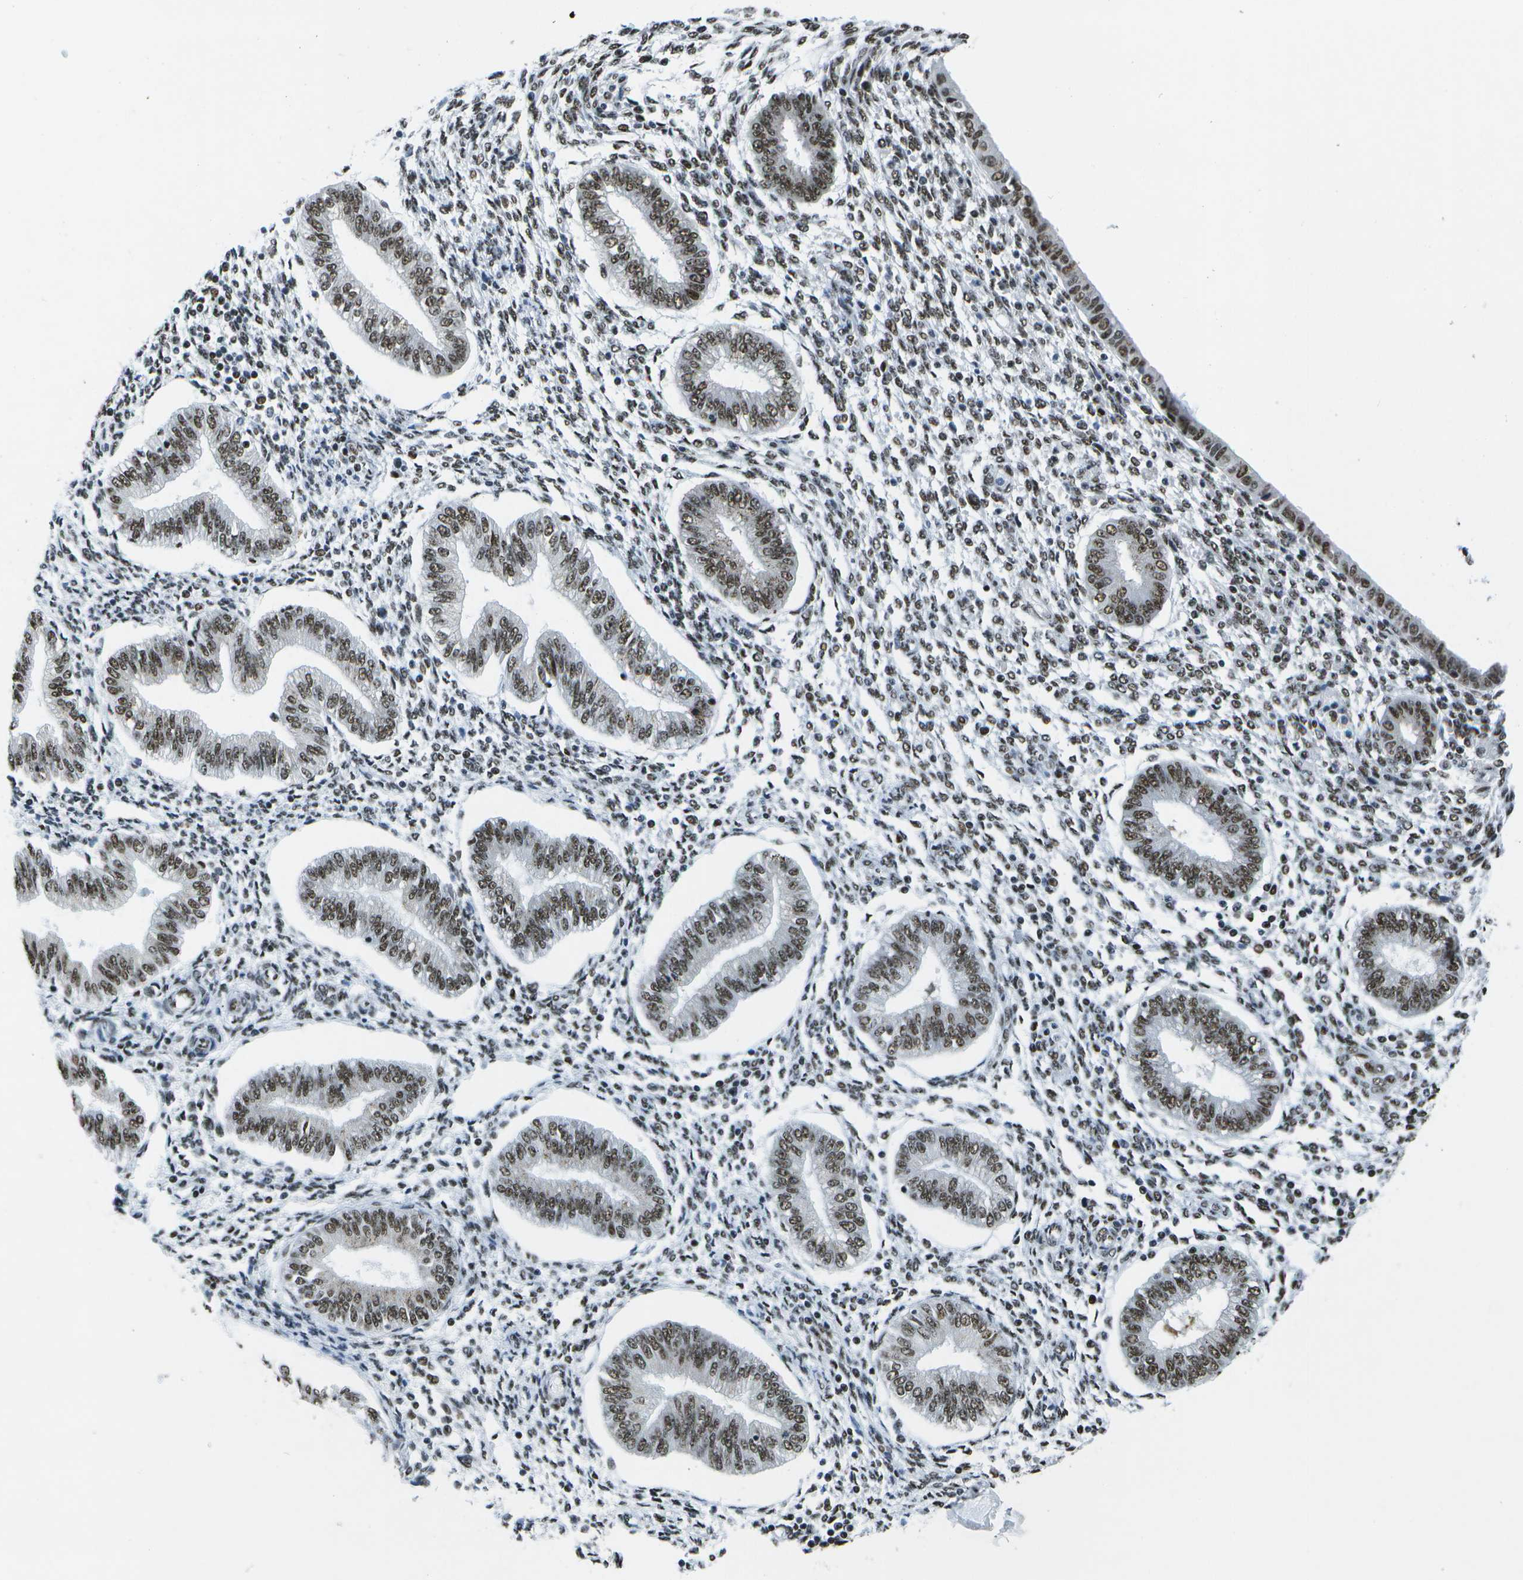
{"staining": {"intensity": "moderate", "quantity": "25%-75%", "location": "nuclear"}, "tissue": "endometrium", "cell_type": "Cells in endometrial stroma", "image_type": "normal", "snomed": [{"axis": "morphology", "description": "Normal tissue, NOS"}, {"axis": "topography", "description": "Endometrium"}], "caption": "Immunohistochemical staining of normal human endometrium reveals 25%-75% levels of moderate nuclear protein positivity in approximately 25%-75% of cells in endometrial stroma.", "gene": "NSRP1", "patient": {"sex": "female", "age": 50}}